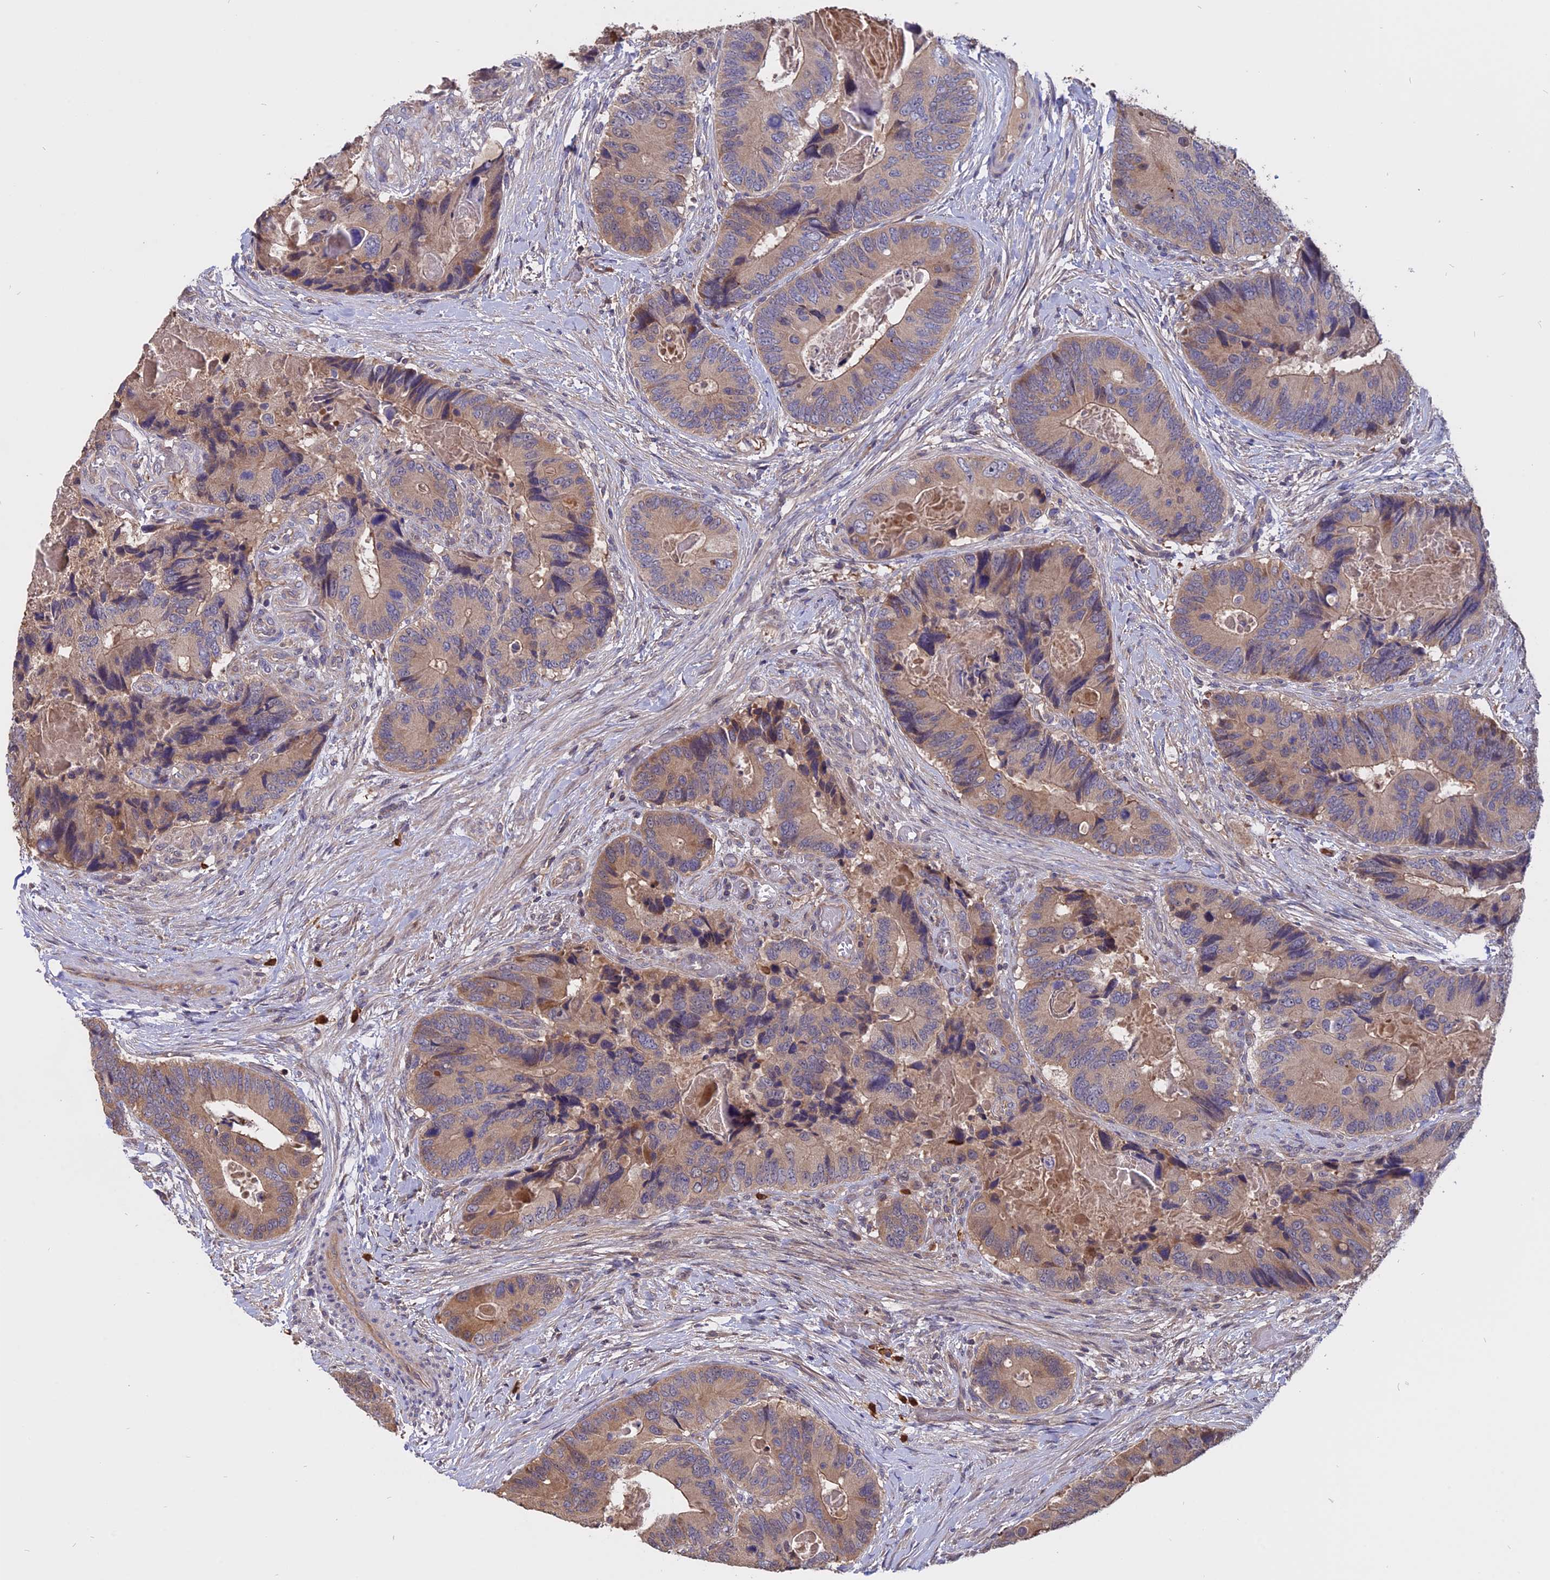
{"staining": {"intensity": "weak", "quantity": ">75%", "location": "cytoplasmic/membranous"}, "tissue": "colorectal cancer", "cell_type": "Tumor cells", "image_type": "cancer", "snomed": [{"axis": "morphology", "description": "Adenocarcinoma, NOS"}, {"axis": "topography", "description": "Colon"}], "caption": "Colorectal cancer (adenocarcinoma) stained with a protein marker displays weak staining in tumor cells.", "gene": "CARMIL2", "patient": {"sex": "male", "age": 84}}